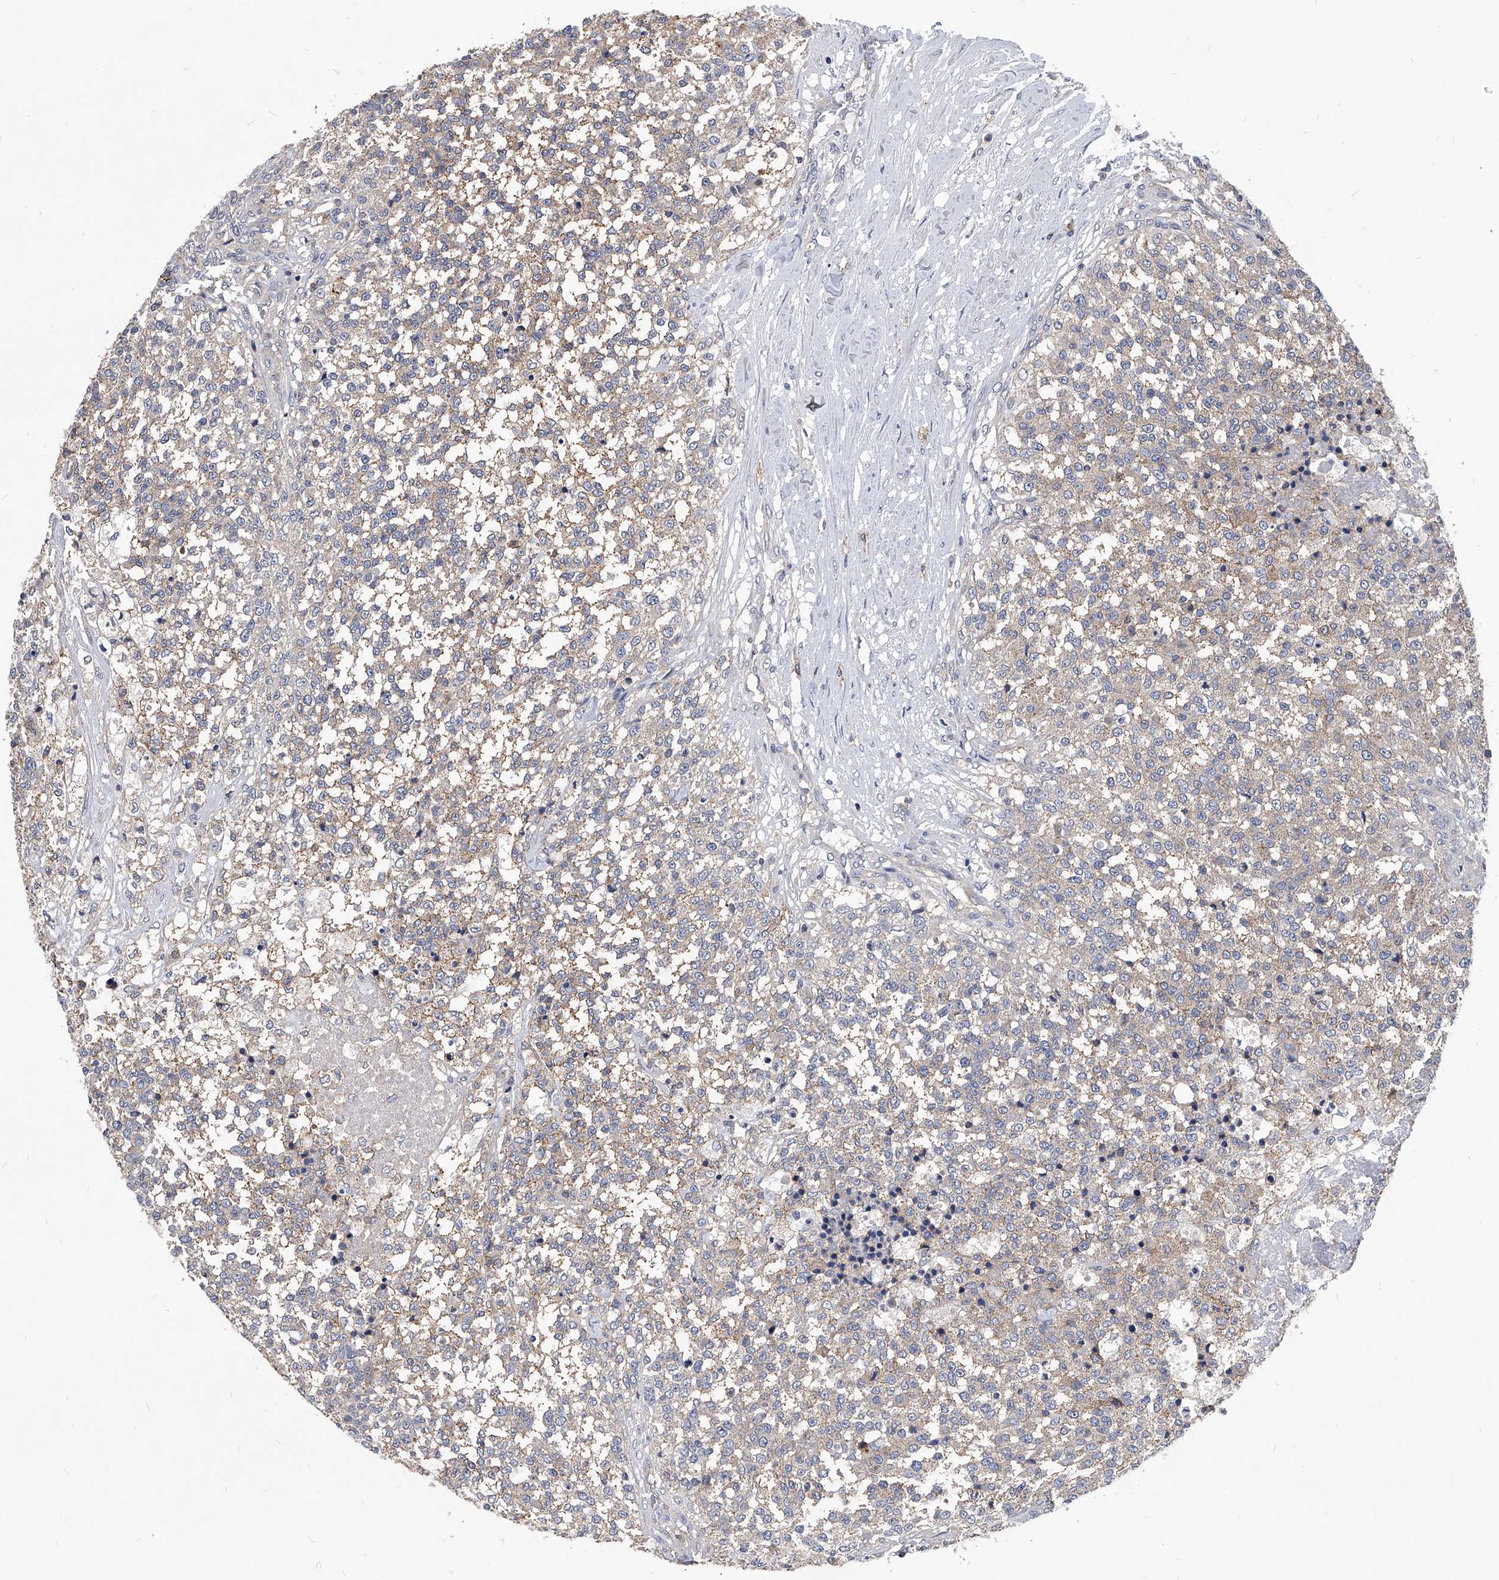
{"staining": {"intensity": "weak", "quantity": "25%-75%", "location": "cytoplasmic/membranous"}, "tissue": "testis cancer", "cell_type": "Tumor cells", "image_type": "cancer", "snomed": [{"axis": "morphology", "description": "Seminoma, NOS"}, {"axis": "topography", "description": "Testis"}], "caption": "Immunohistochemical staining of testis seminoma shows low levels of weak cytoplasmic/membranous protein staining in approximately 25%-75% of tumor cells.", "gene": "ATG5", "patient": {"sex": "male", "age": 59}}